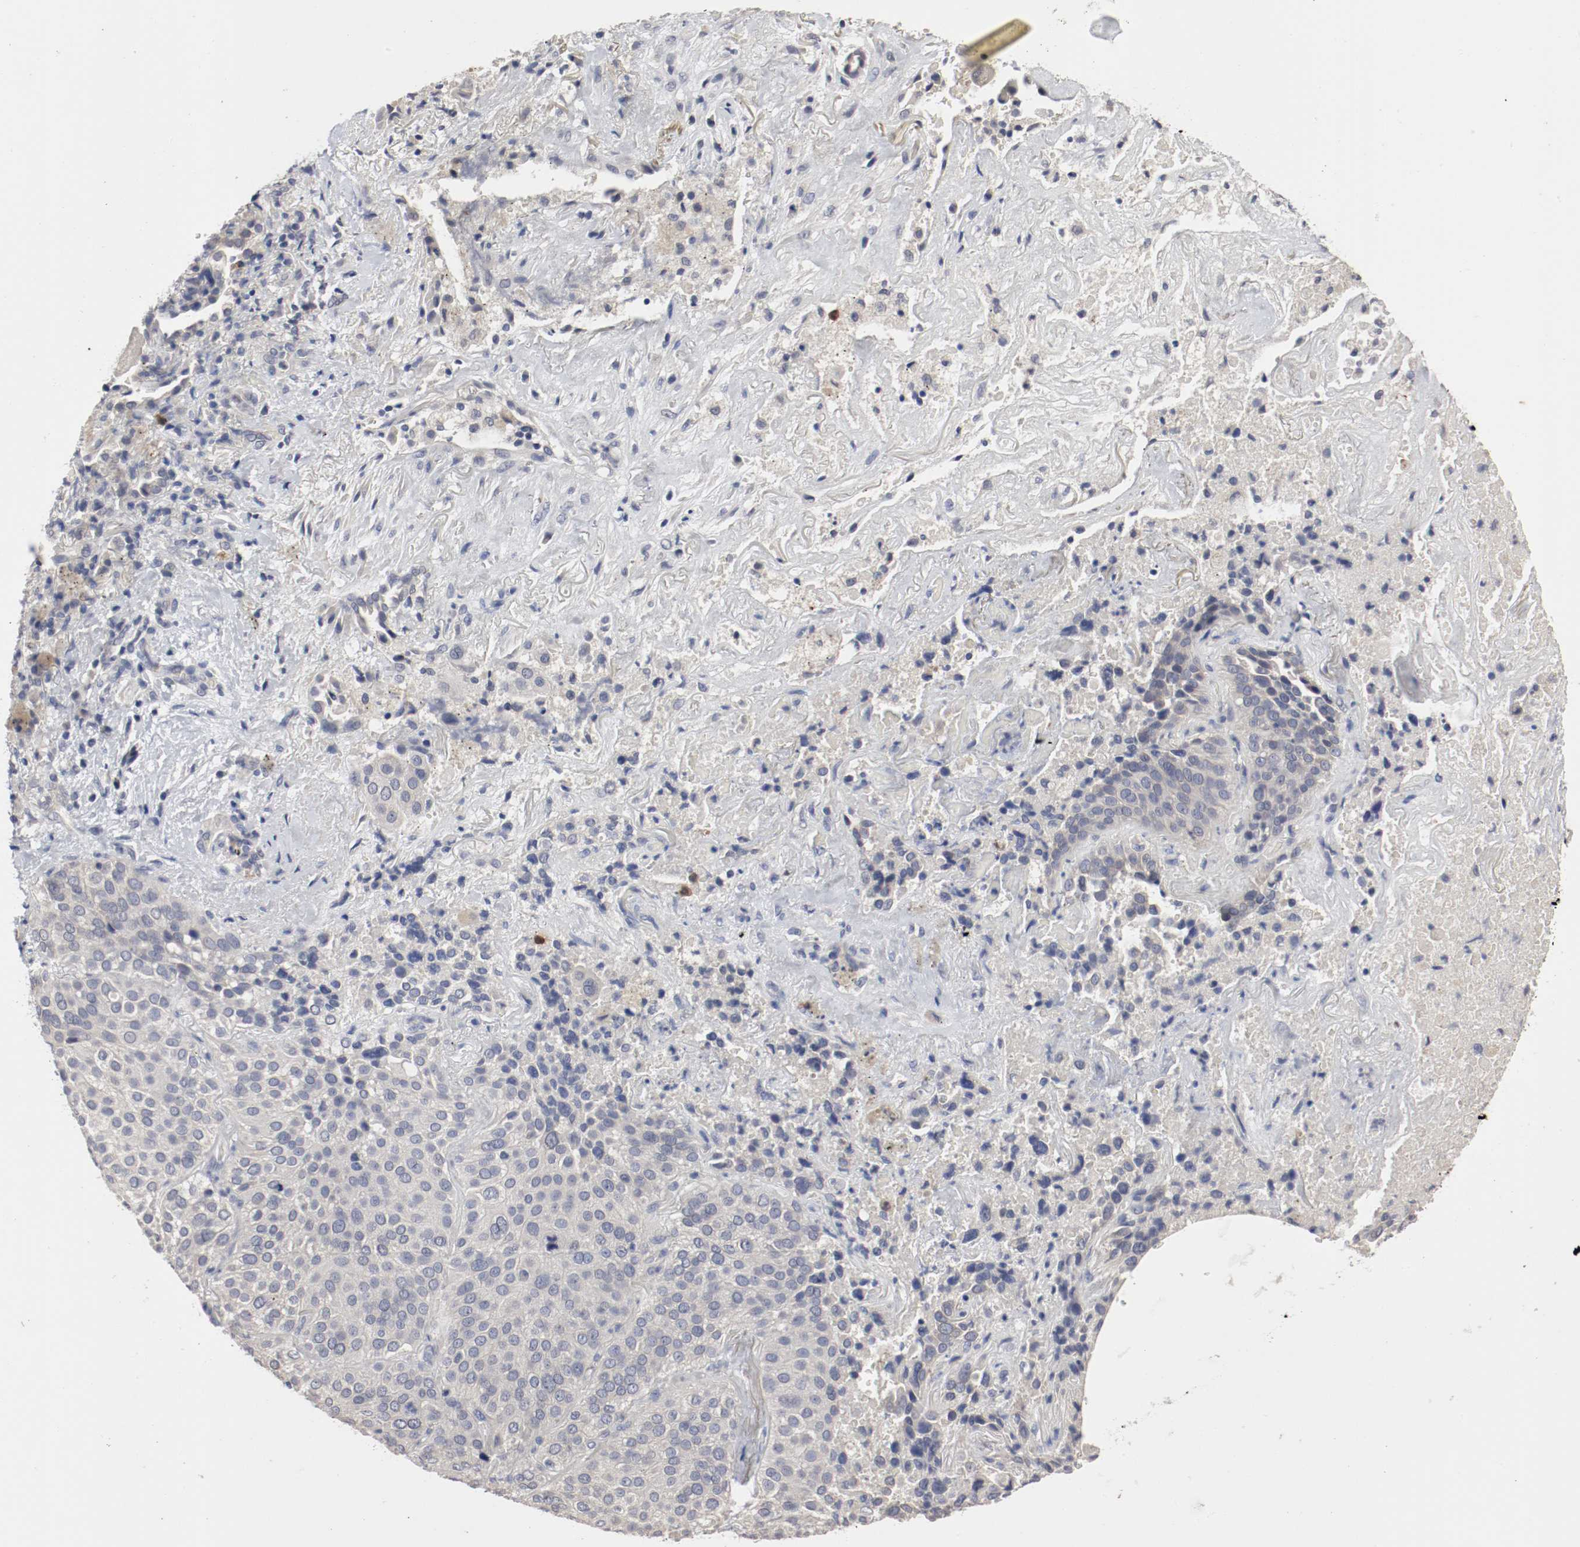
{"staining": {"intensity": "negative", "quantity": "none", "location": "none"}, "tissue": "lung cancer", "cell_type": "Tumor cells", "image_type": "cancer", "snomed": [{"axis": "morphology", "description": "Squamous cell carcinoma, NOS"}, {"axis": "topography", "description": "Lung"}], "caption": "Tumor cells show no significant protein staining in lung cancer. The staining was performed using DAB to visualize the protein expression in brown, while the nuclei were stained in blue with hematoxylin (Magnification: 20x).", "gene": "CEBPE", "patient": {"sex": "male", "age": 54}}